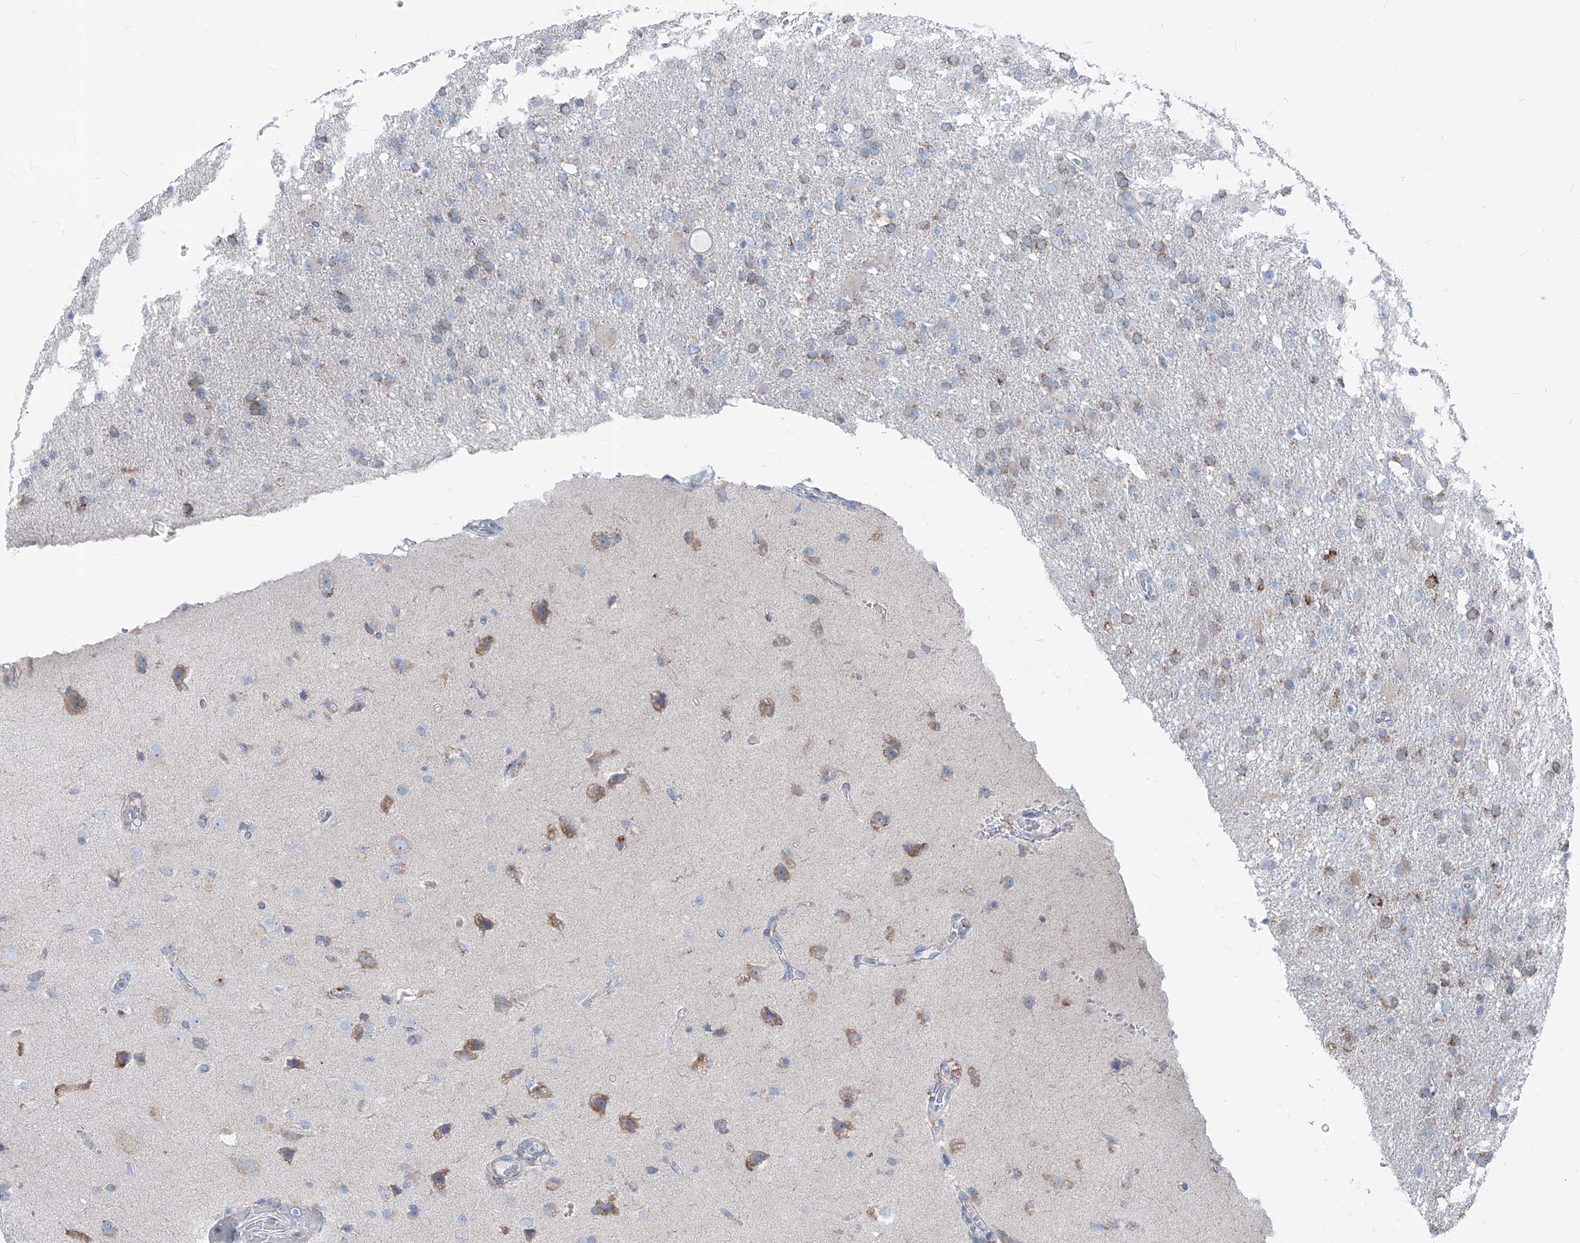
{"staining": {"intensity": "weak", "quantity": "<25%", "location": "cytoplasmic/membranous"}, "tissue": "glioma", "cell_type": "Tumor cells", "image_type": "cancer", "snomed": [{"axis": "morphology", "description": "Glioma, malignant, High grade"}, {"axis": "topography", "description": "Brain"}], "caption": "A high-resolution photomicrograph shows immunohistochemistry (IHC) staining of malignant glioma (high-grade), which demonstrates no significant expression in tumor cells. (Brightfield microscopy of DAB immunohistochemistry at high magnification).", "gene": "AGPS", "patient": {"sex": "female", "age": 57}}